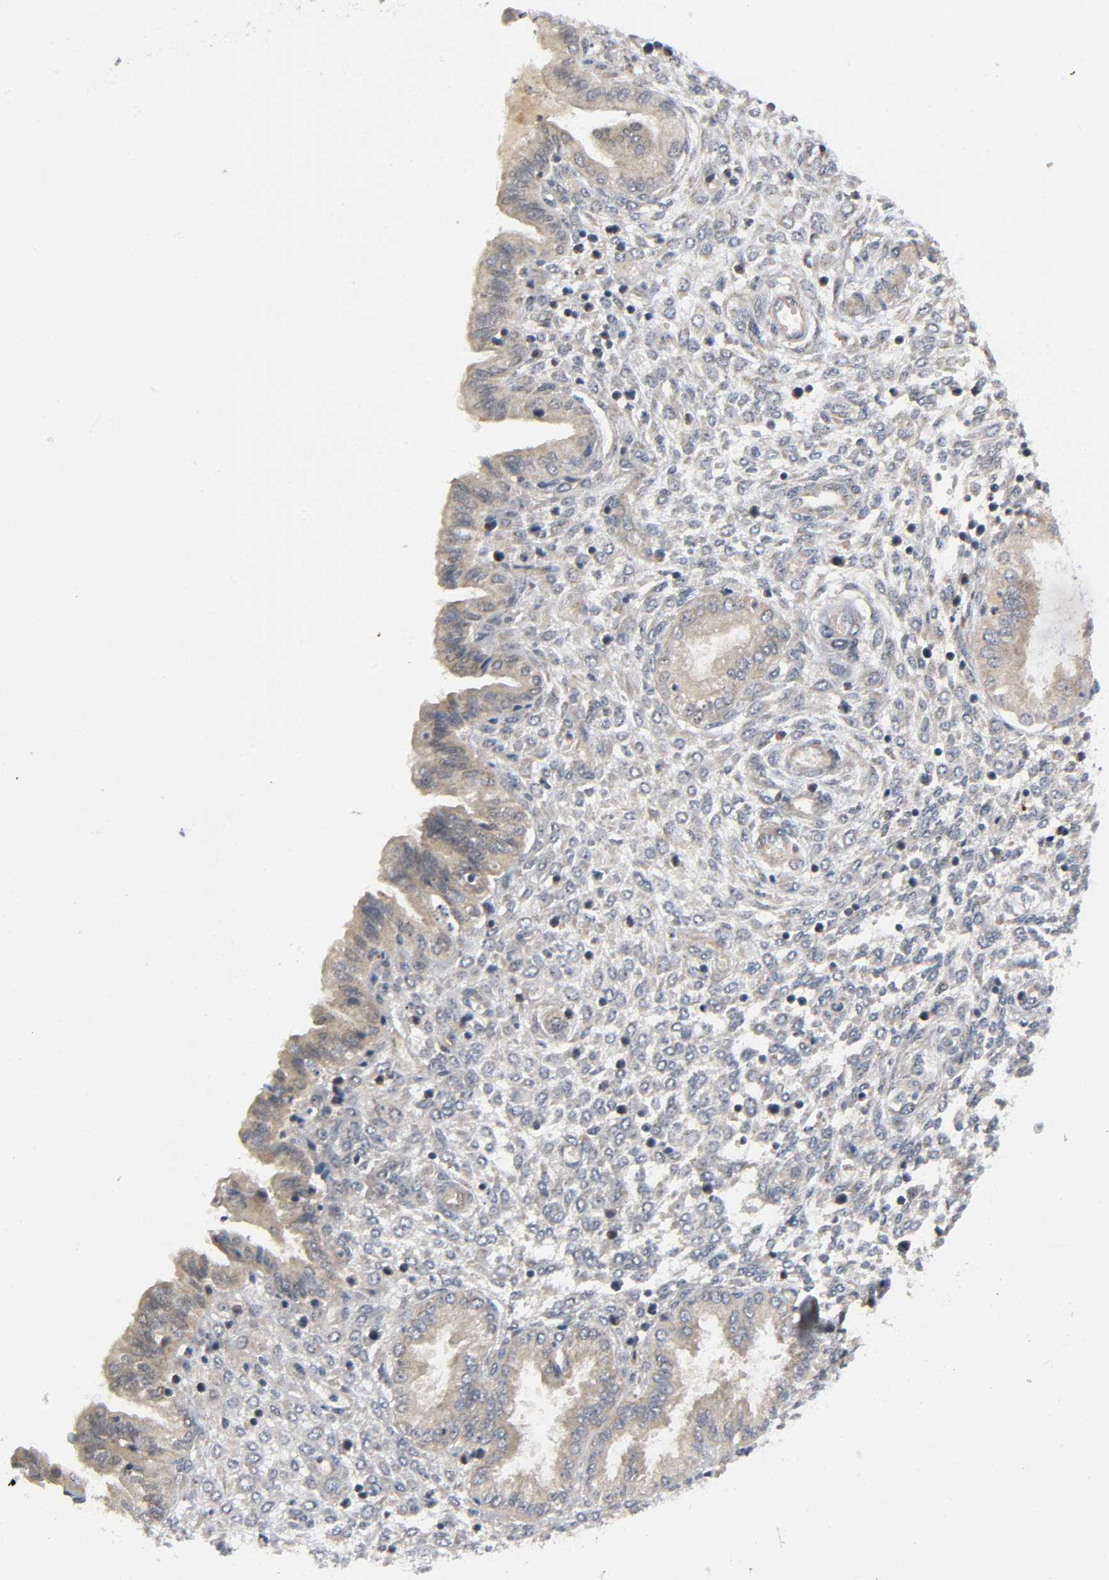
{"staining": {"intensity": "weak", "quantity": "25%-75%", "location": "cytoplasmic/membranous"}, "tissue": "endometrium", "cell_type": "Cells in endometrial stroma", "image_type": "normal", "snomed": [{"axis": "morphology", "description": "Normal tissue, NOS"}, {"axis": "topography", "description": "Endometrium"}], "caption": "Endometrium stained with DAB immunohistochemistry (IHC) exhibits low levels of weak cytoplasmic/membranous positivity in about 25%-75% of cells in endometrial stroma. The protein of interest is shown in brown color, while the nuclei are stained blue.", "gene": "MAPK8", "patient": {"sex": "female", "age": 33}}